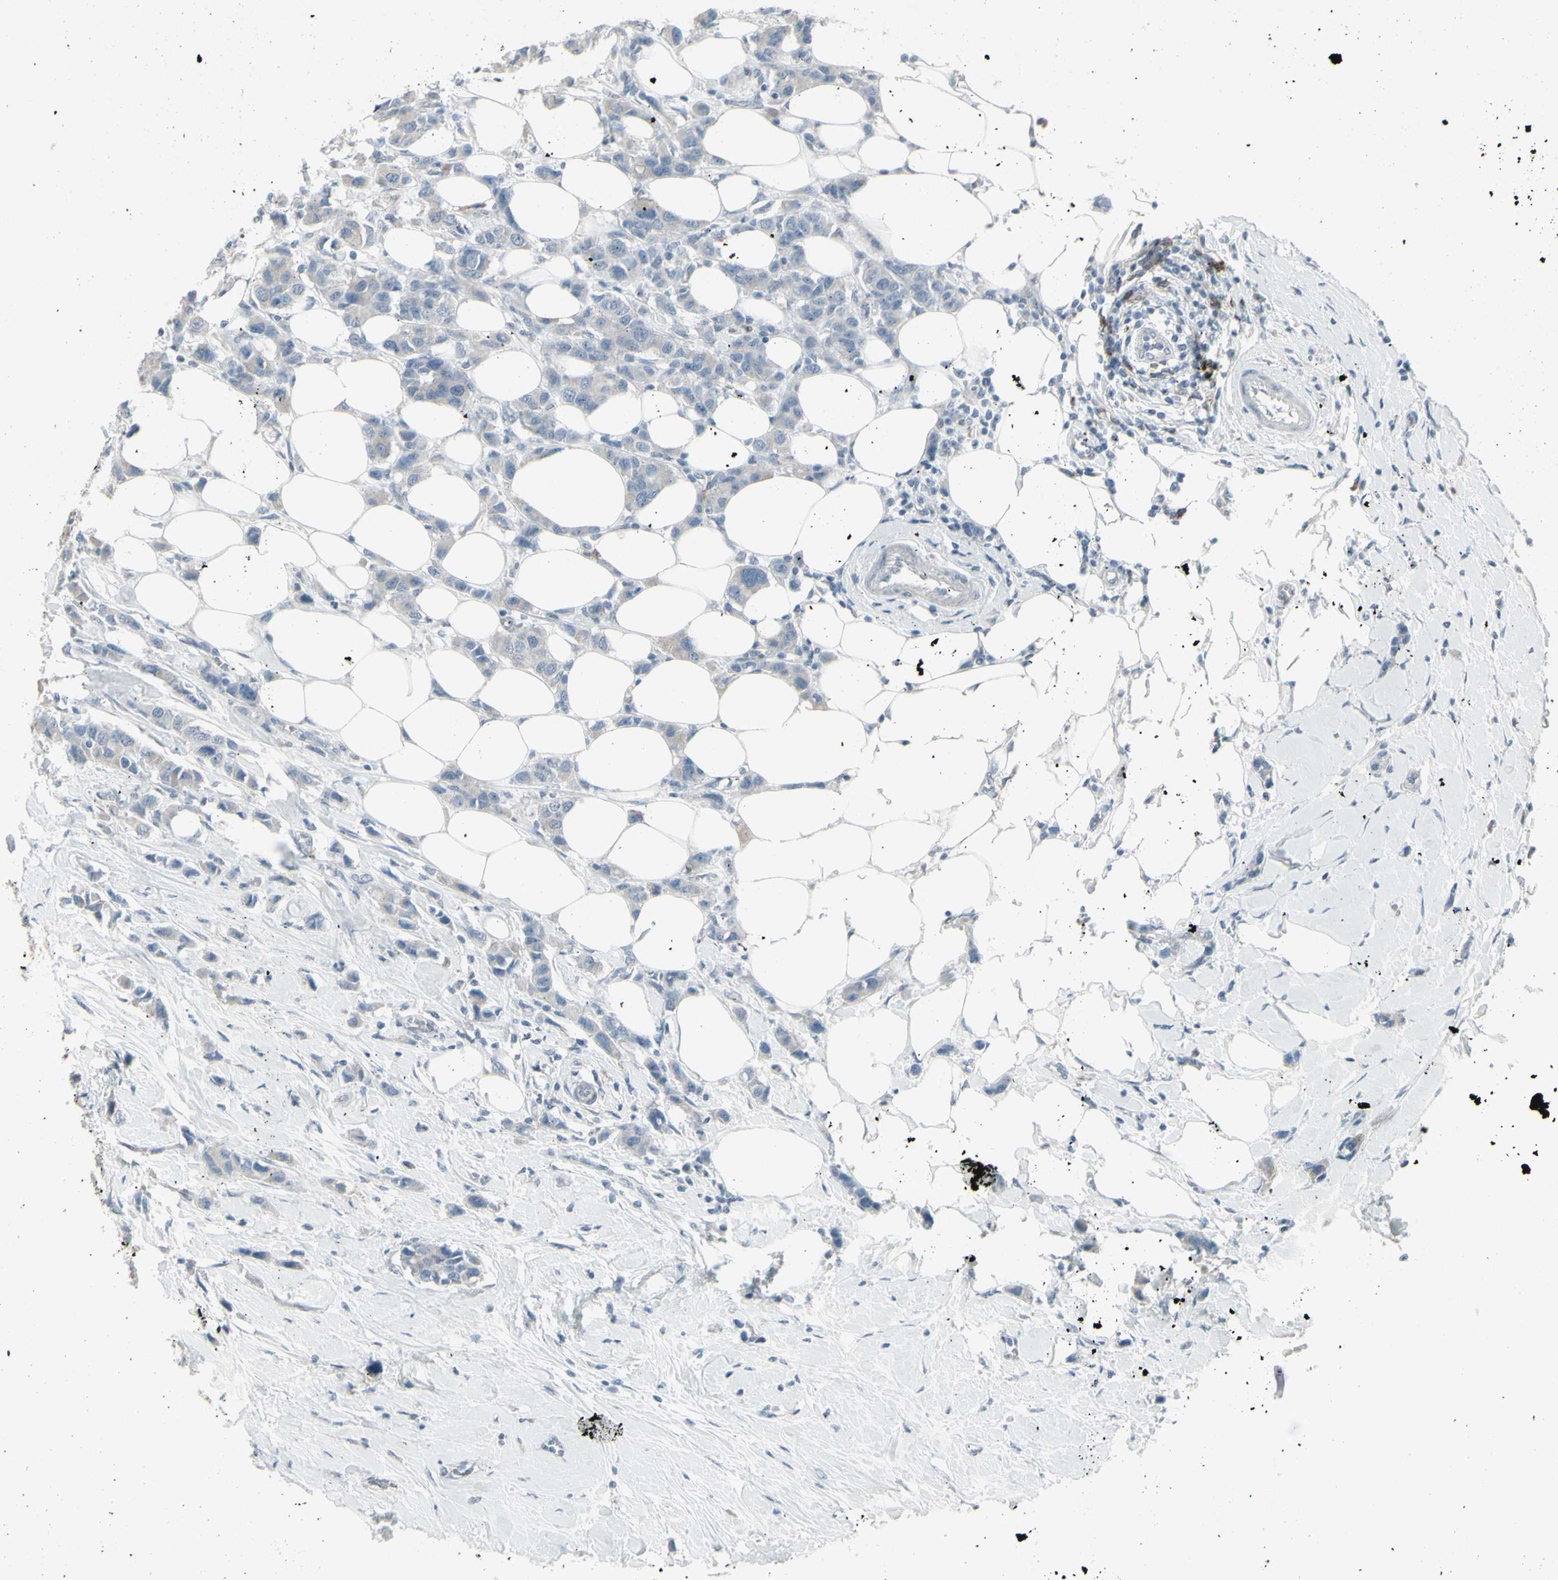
{"staining": {"intensity": "weak", "quantity": "25%-75%", "location": "cytoplasmic/membranous"}, "tissue": "breast cancer", "cell_type": "Tumor cells", "image_type": "cancer", "snomed": [{"axis": "morphology", "description": "Normal tissue, NOS"}, {"axis": "morphology", "description": "Duct carcinoma"}, {"axis": "topography", "description": "Breast"}], "caption": "Protein analysis of breast intraductal carcinoma tissue demonstrates weak cytoplasmic/membranous positivity in approximately 25%-75% of tumor cells. The staining is performed using DAB (3,3'-diaminobenzidine) brown chromogen to label protein expression. The nuclei are counter-stained blue using hematoxylin.", "gene": "CD79B", "patient": {"sex": "female", "age": 50}}